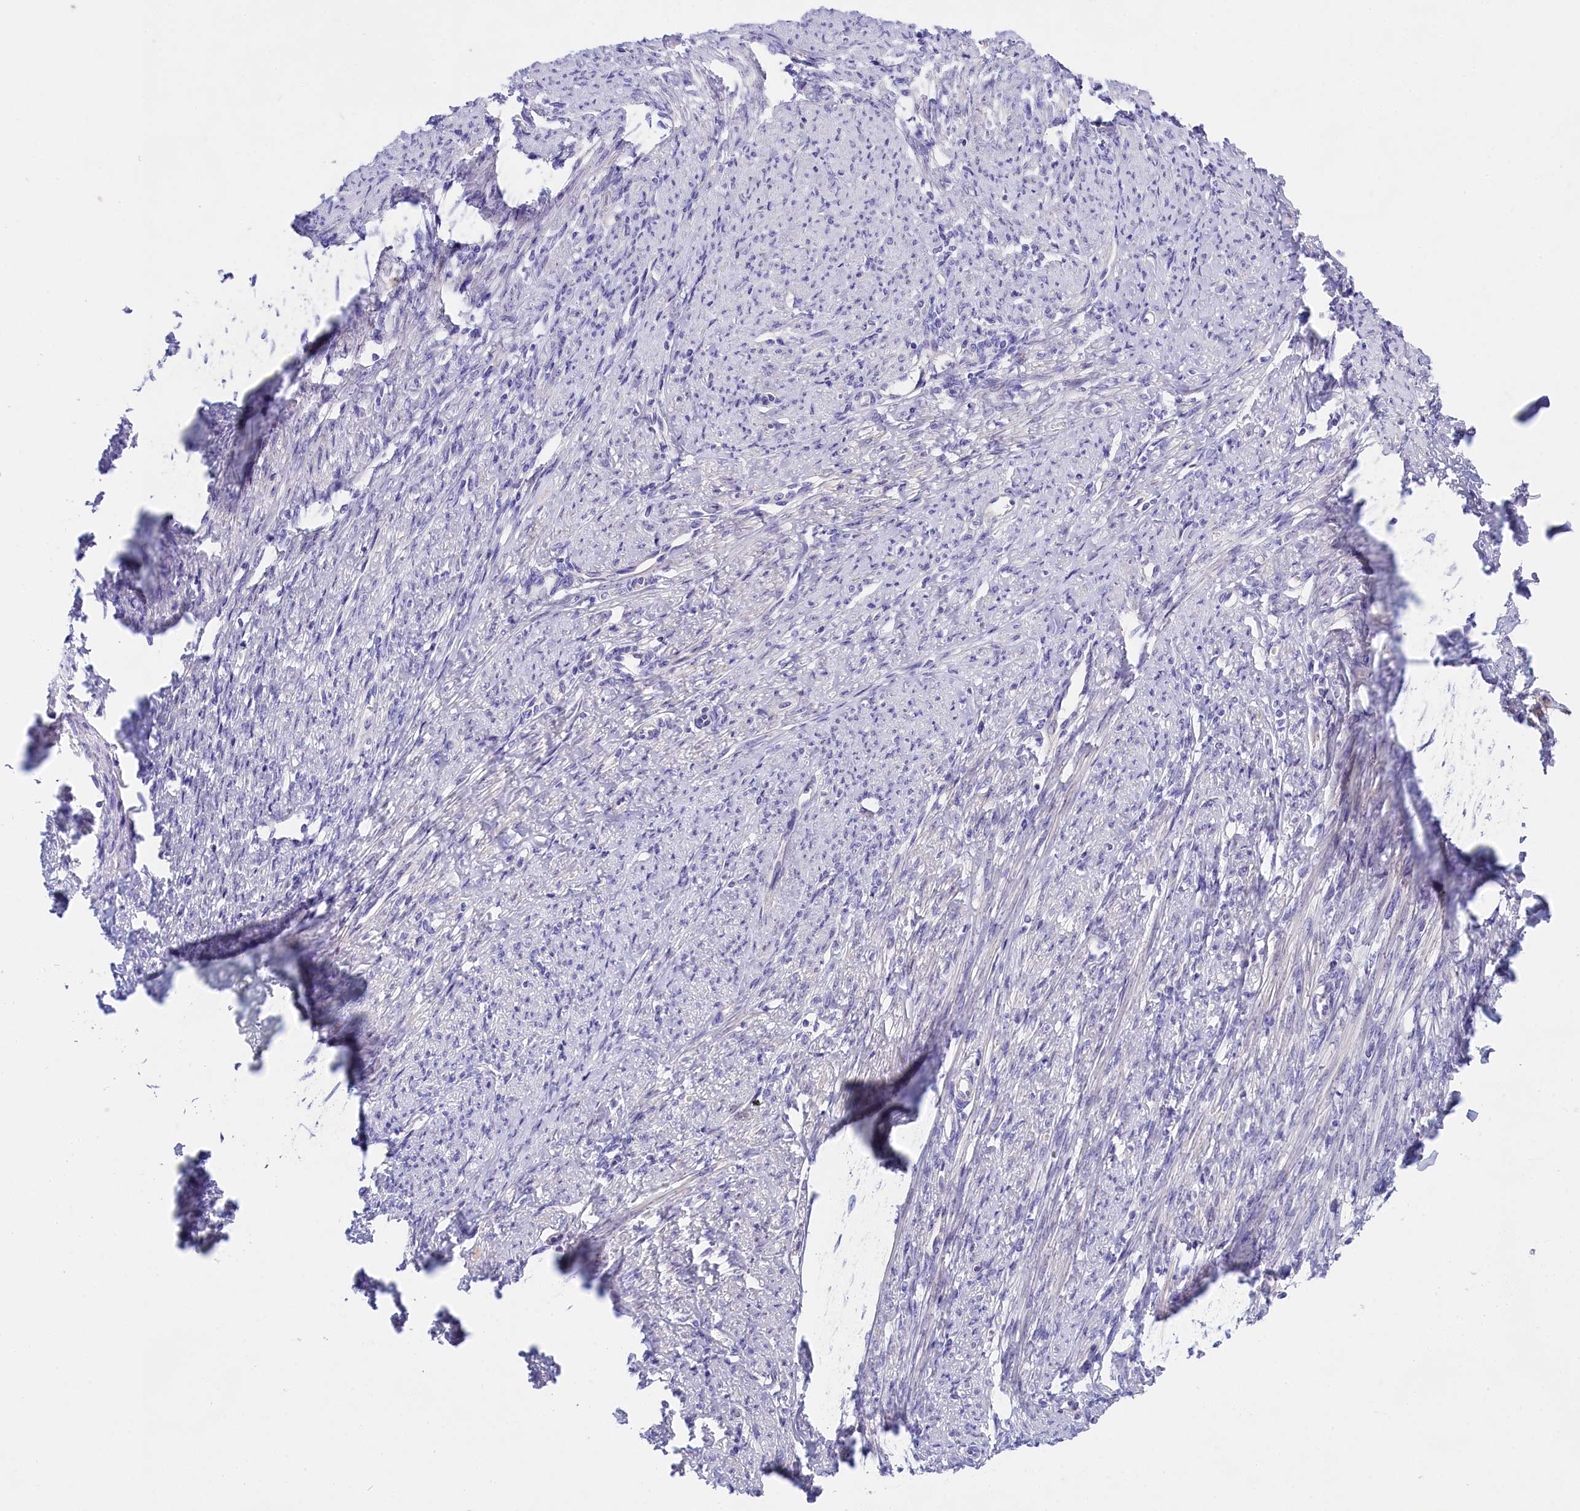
{"staining": {"intensity": "moderate", "quantity": "<25%", "location": "cytoplasmic/membranous"}, "tissue": "smooth muscle", "cell_type": "Smooth muscle cells", "image_type": "normal", "snomed": [{"axis": "morphology", "description": "Normal tissue, NOS"}, {"axis": "topography", "description": "Smooth muscle"}, {"axis": "topography", "description": "Uterus"}], "caption": "The histopathology image reveals a brown stain indicating the presence of a protein in the cytoplasmic/membranous of smooth muscle cells in smooth muscle. The staining is performed using DAB (3,3'-diaminobenzidine) brown chromogen to label protein expression. The nuclei are counter-stained blue using hematoxylin.", "gene": "PPP1R13L", "patient": {"sex": "female", "age": 59}}